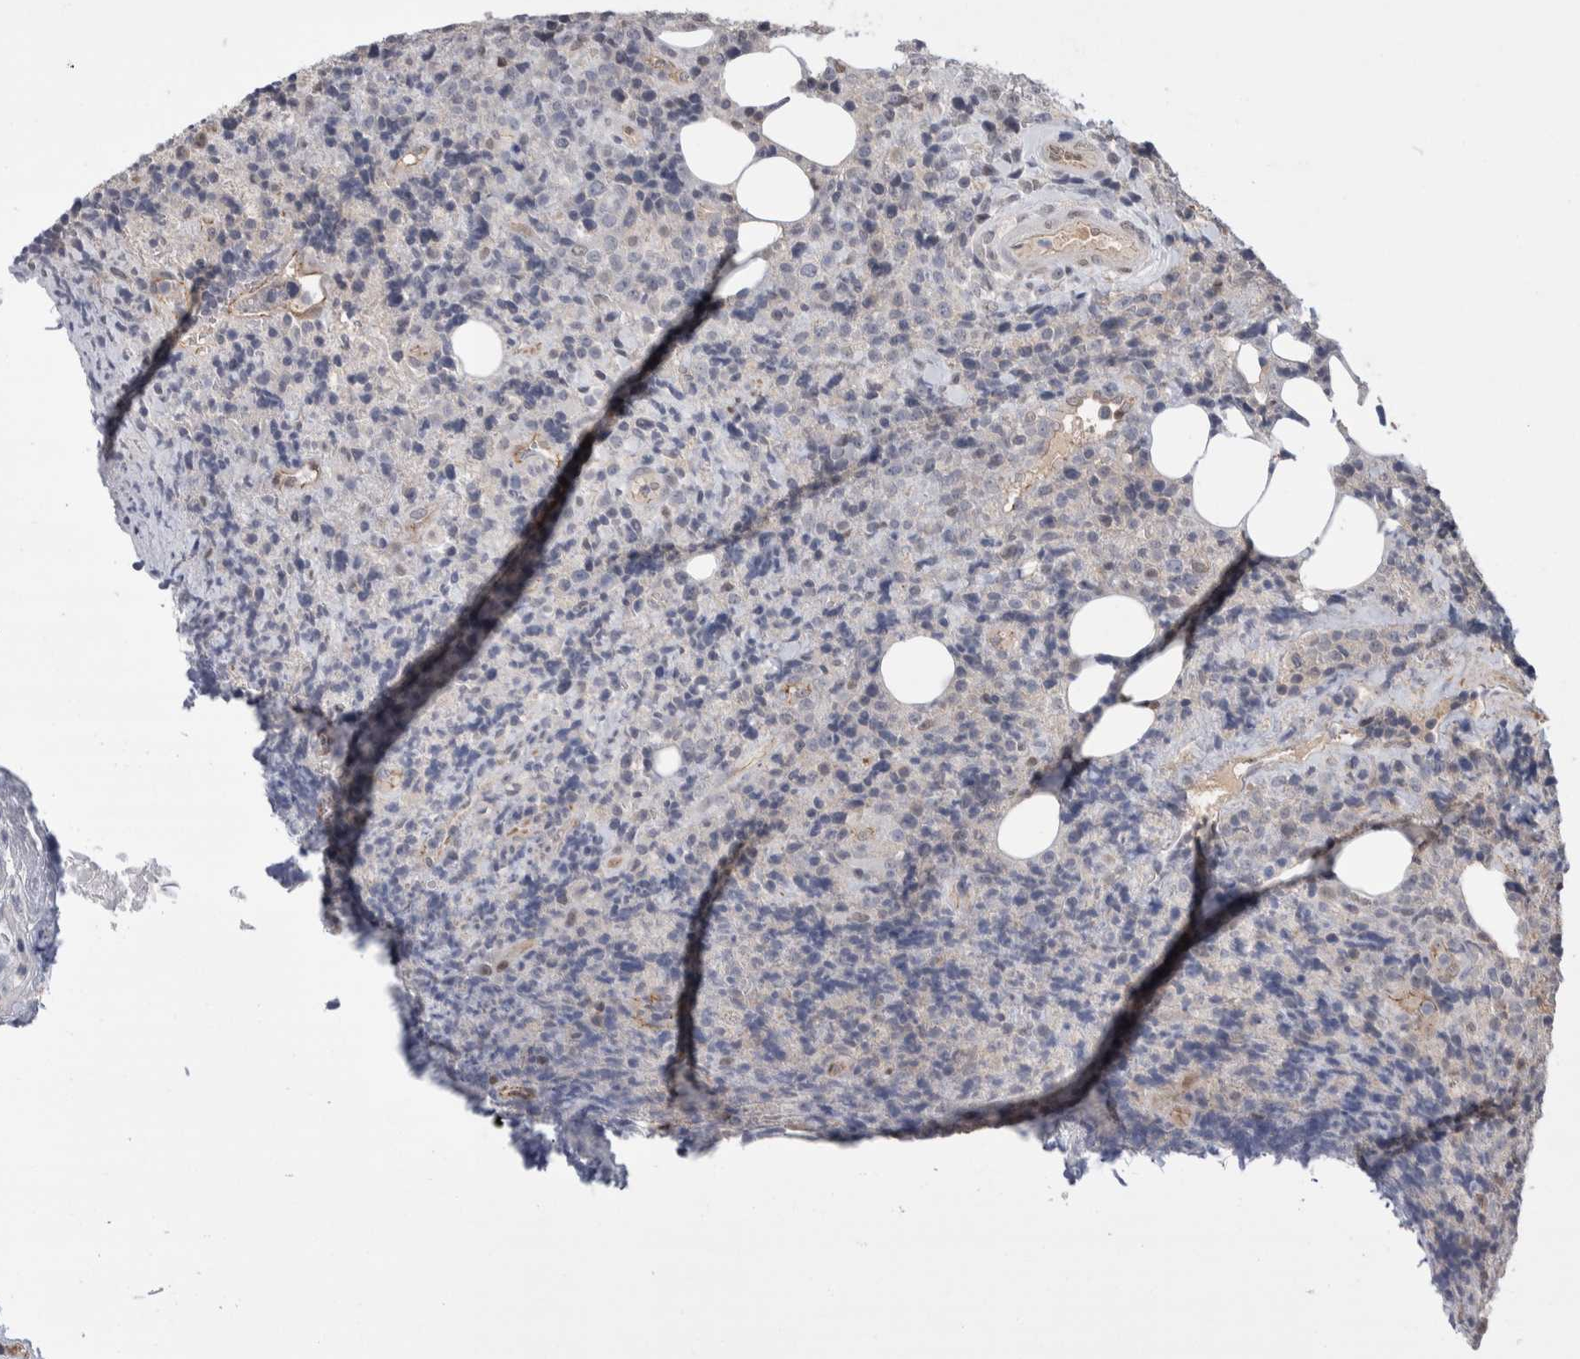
{"staining": {"intensity": "negative", "quantity": "none", "location": "none"}, "tissue": "lymphoma", "cell_type": "Tumor cells", "image_type": "cancer", "snomed": [{"axis": "morphology", "description": "Malignant lymphoma, non-Hodgkin's type, High grade"}, {"axis": "topography", "description": "Lymph node"}], "caption": "DAB (3,3'-diaminobenzidine) immunohistochemical staining of malignant lymphoma, non-Hodgkin's type (high-grade) demonstrates no significant expression in tumor cells. (Stains: DAB (3,3'-diaminobenzidine) IHC with hematoxylin counter stain, Microscopy: brightfield microscopy at high magnification).", "gene": "ZBTB49", "patient": {"sex": "male", "age": 13}}